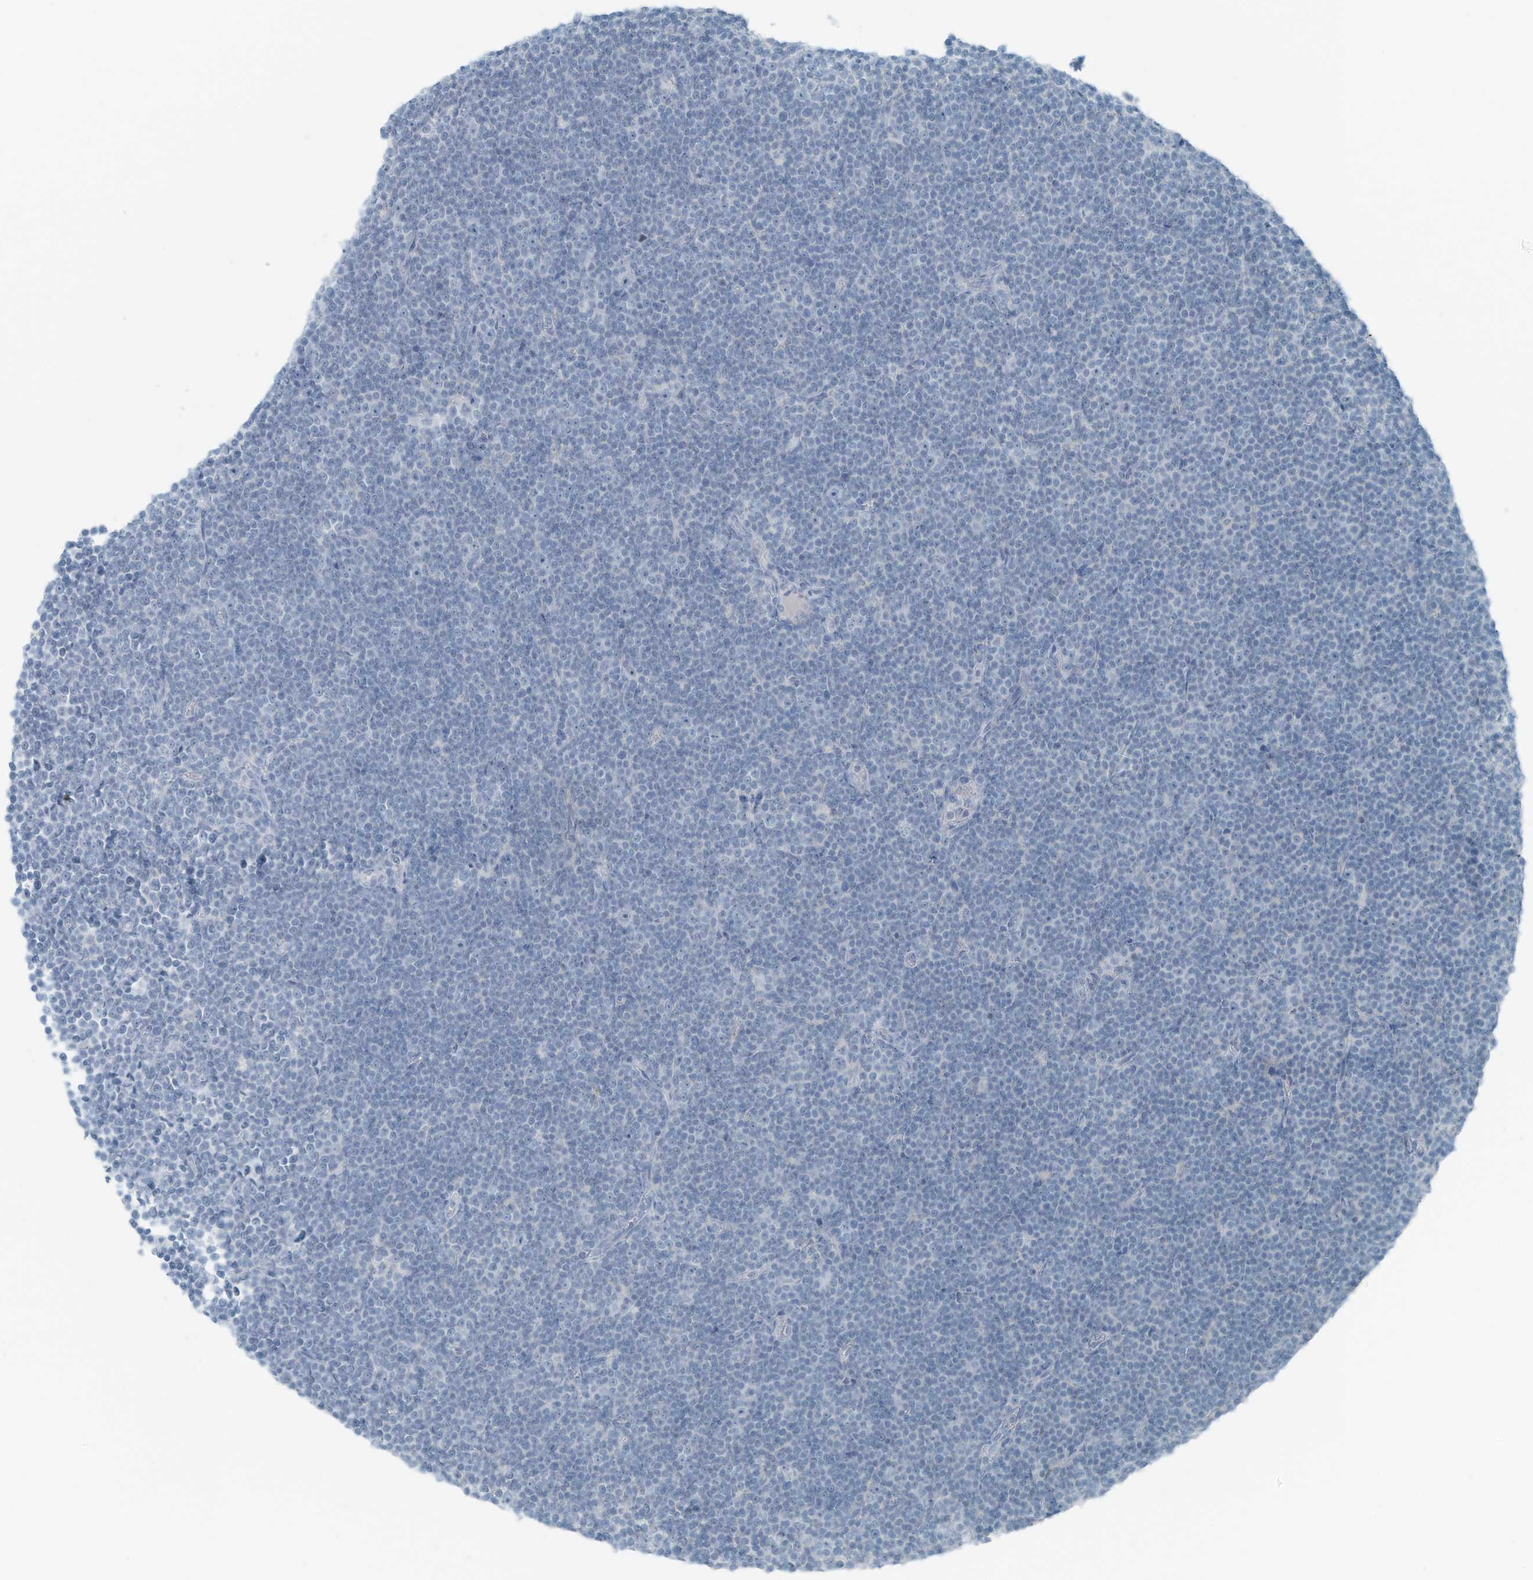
{"staining": {"intensity": "negative", "quantity": "none", "location": "none"}, "tissue": "lymphoma", "cell_type": "Tumor cells", "image_type": "cancer", "snomed": [{"axis": "morphology", "description": "Malignant lymphoma, non-Hodgkin's type, Low grade"}, {"axis": "topography", "description": "Lymph node"}], "caption": "Tumor cells show no significant staining in low-grade malignant lymphoma, non-Hodgkin's type.", "gene": "SLC25A43", "patient": {"sex": "female", "age": 67}}